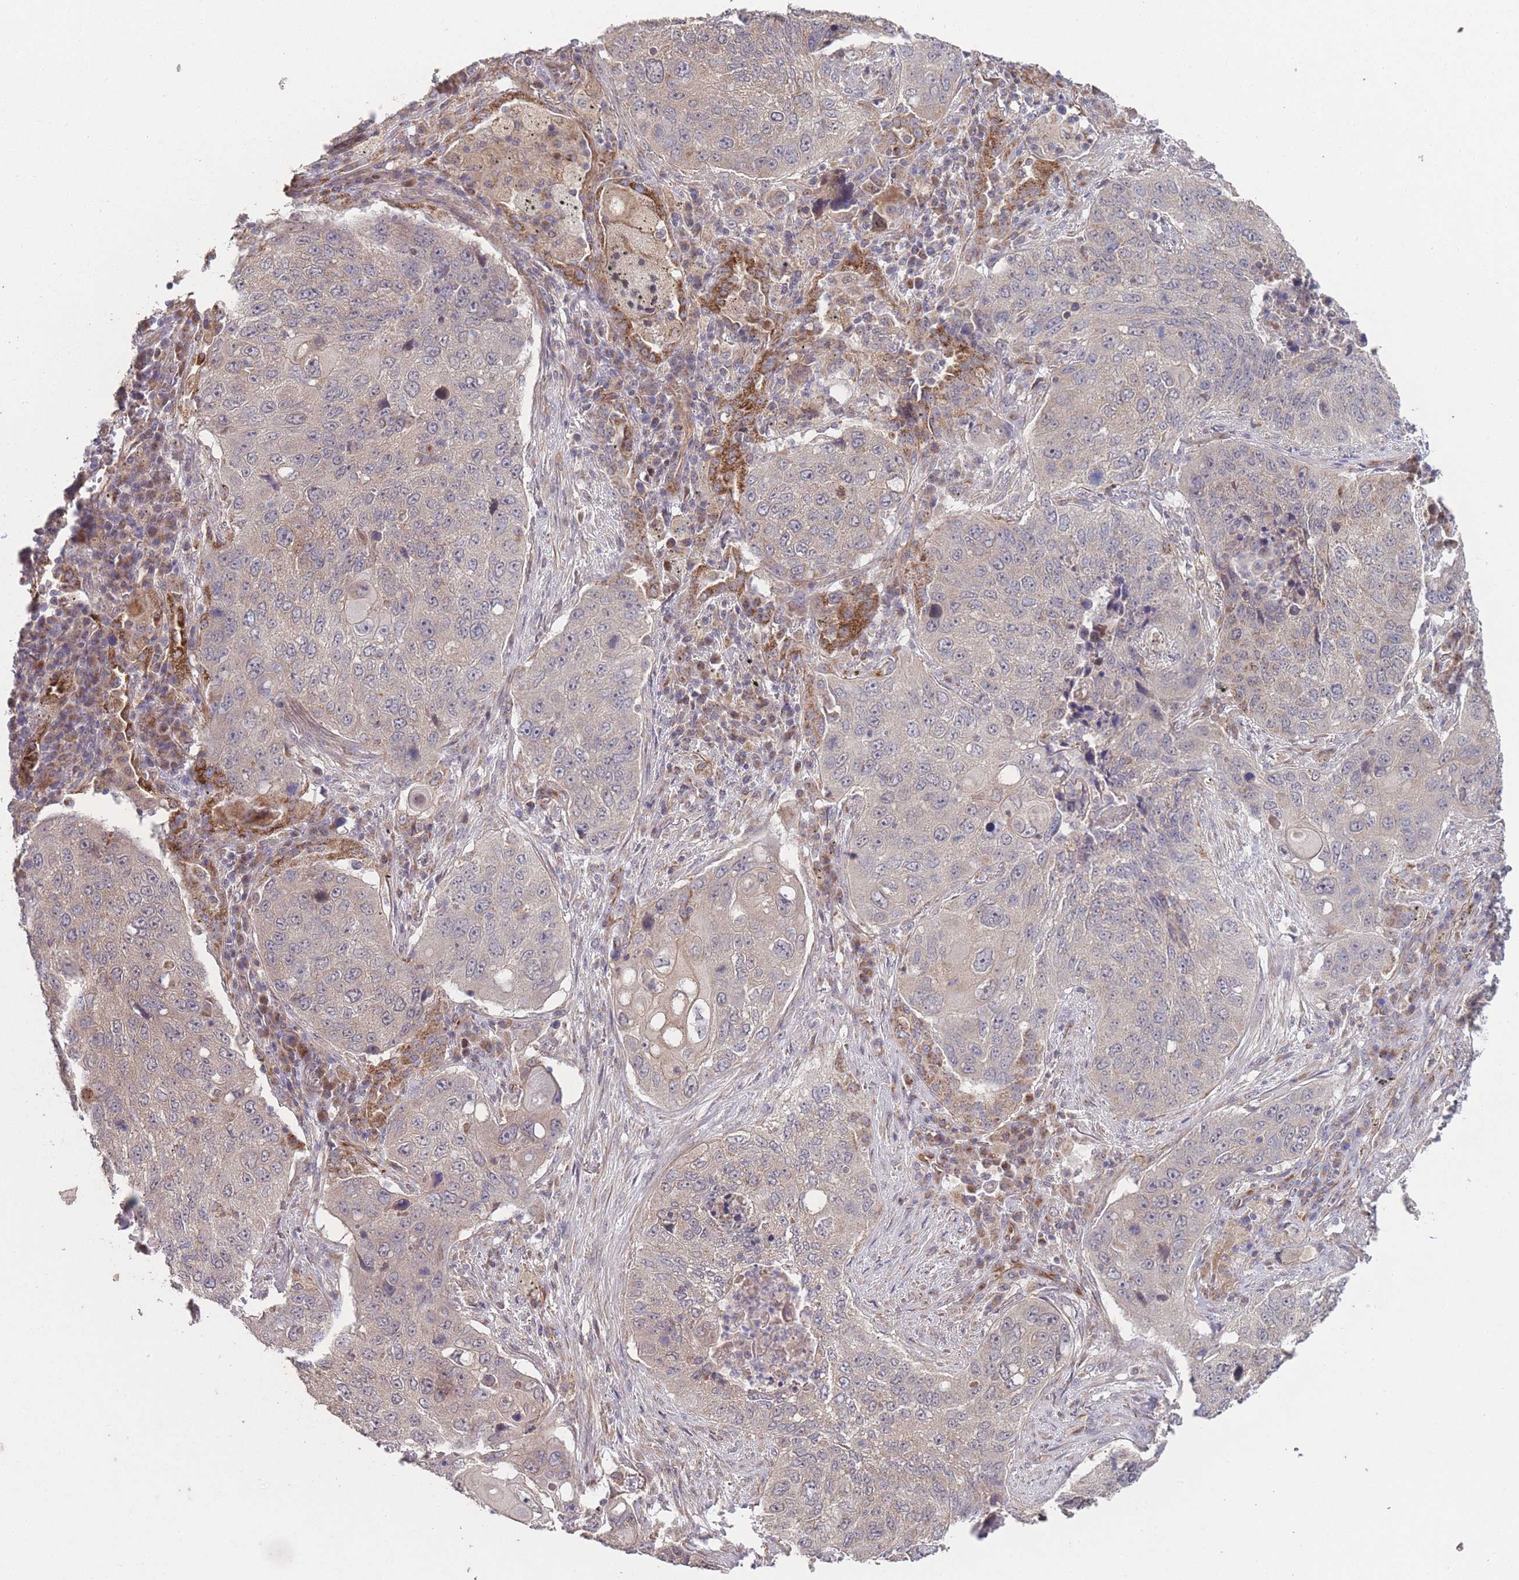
{"staining": {"intensity": "weak", "quantity": "25%-75%", "location": "cytoplasmic/membranous"}, "tissue": "lung cancer", "cell_type": "Tumor cells", "image_type": "cancer", "snomed": [{"axis": "morphology", "description": "Squamous cell carcinoma, NOS"}, {"axis": "topography", "description": "Lung"}], "caption": "Protein expression analysis of lung cancer (squamous cell carcinoma) reveals weak cytoplasmic/membranous positivity in about 25%-75% of tumor cells. The protein is shown in brown color, while the nuclei are stained blue.", "gene": "PXMP4", "patient": {"sex": "female", "age": 63}}